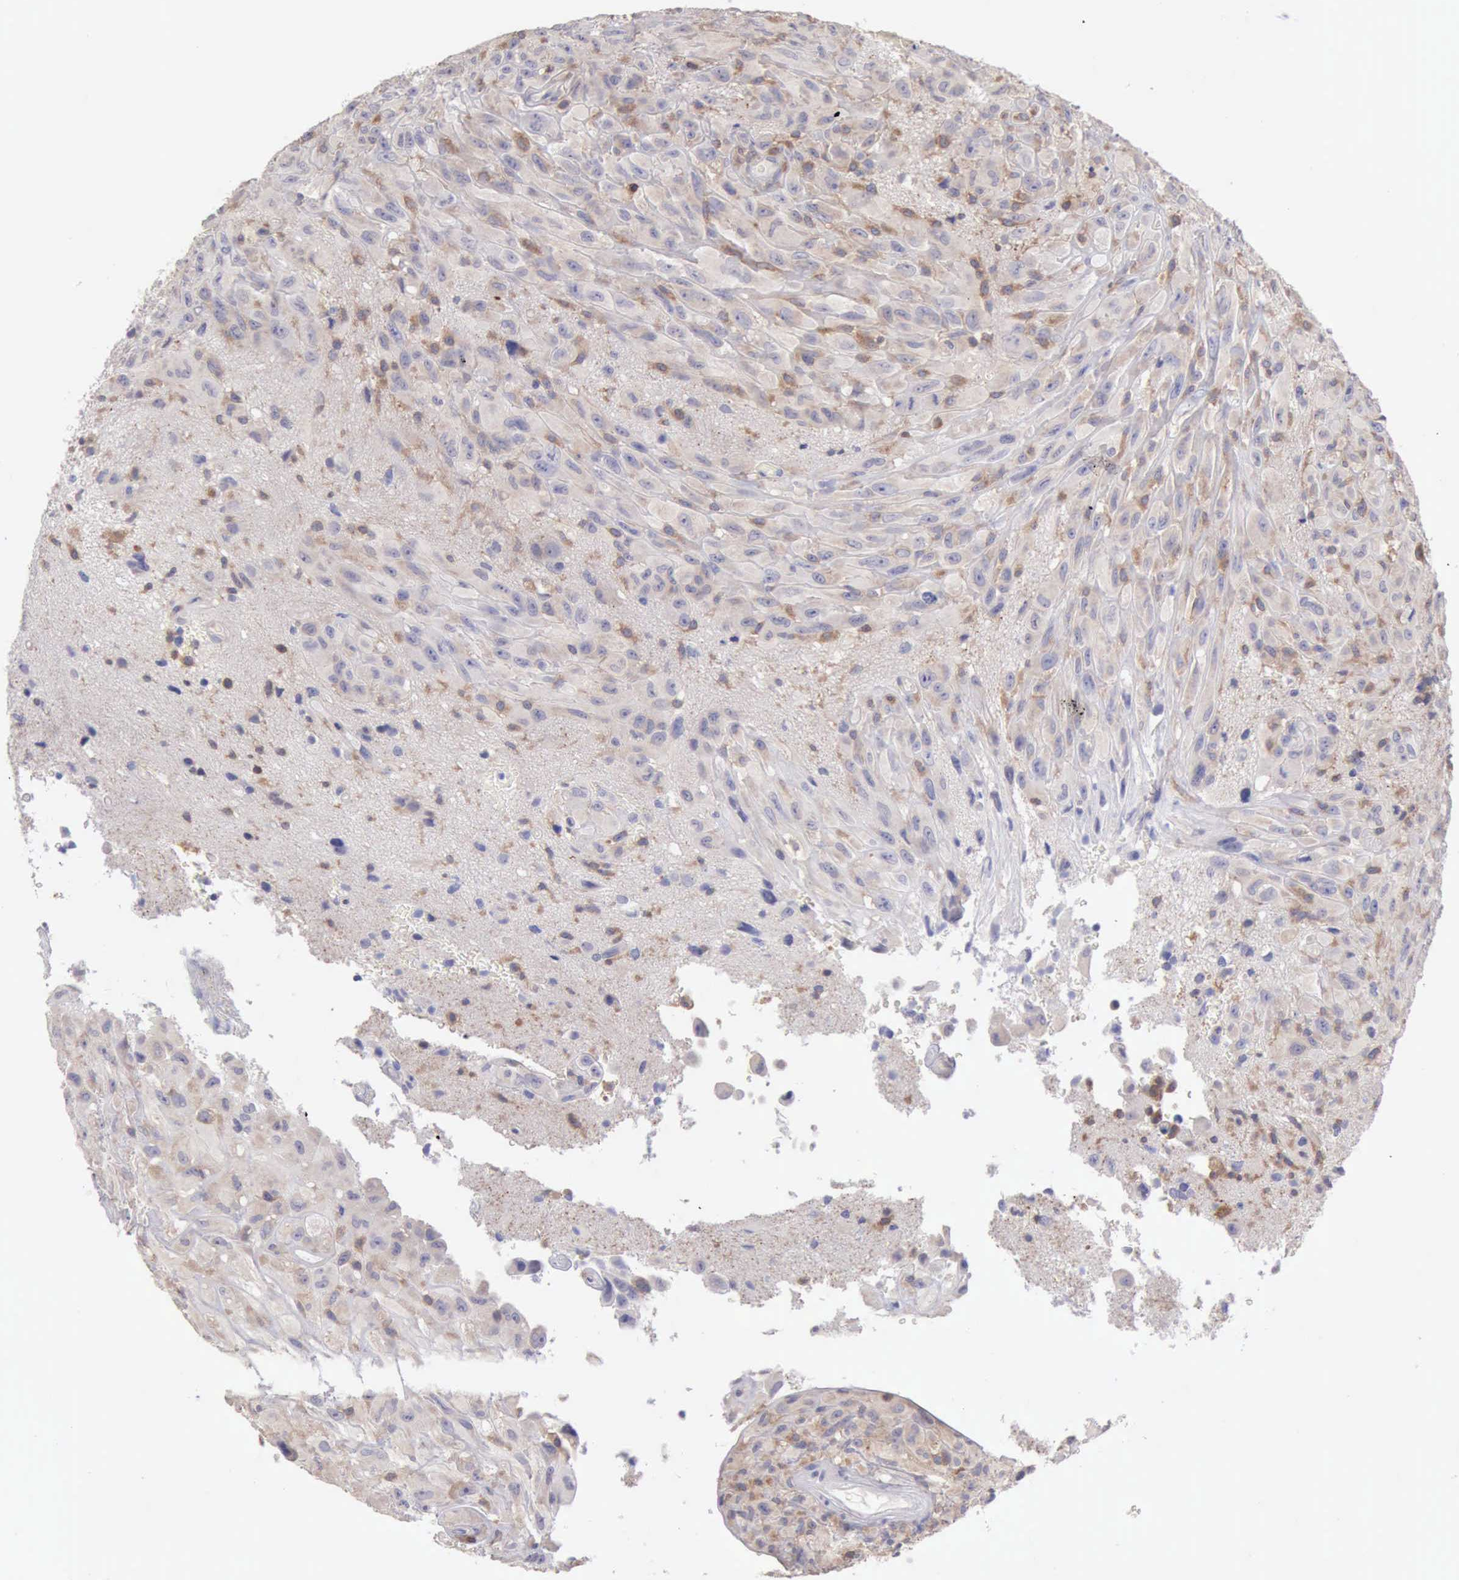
{"staining": {"intensity": "weak", "quantity": "<25%", "location": "cytoplasmic/membranous"}, "tissue": "glioma", "cell_type": "Tumor cells", "image_type": "cancer", "snomed": [{"axis": "morphology", "description": "Glioma, malignant, High grade"}, {"axis": "topography", "description": "Brain"}], "caption": "IHC of human malignant glioma (high-grade) shows no expression in tumor cells.", "gene": "SASH3", "patient": {"sex": "male", "age": 48}}